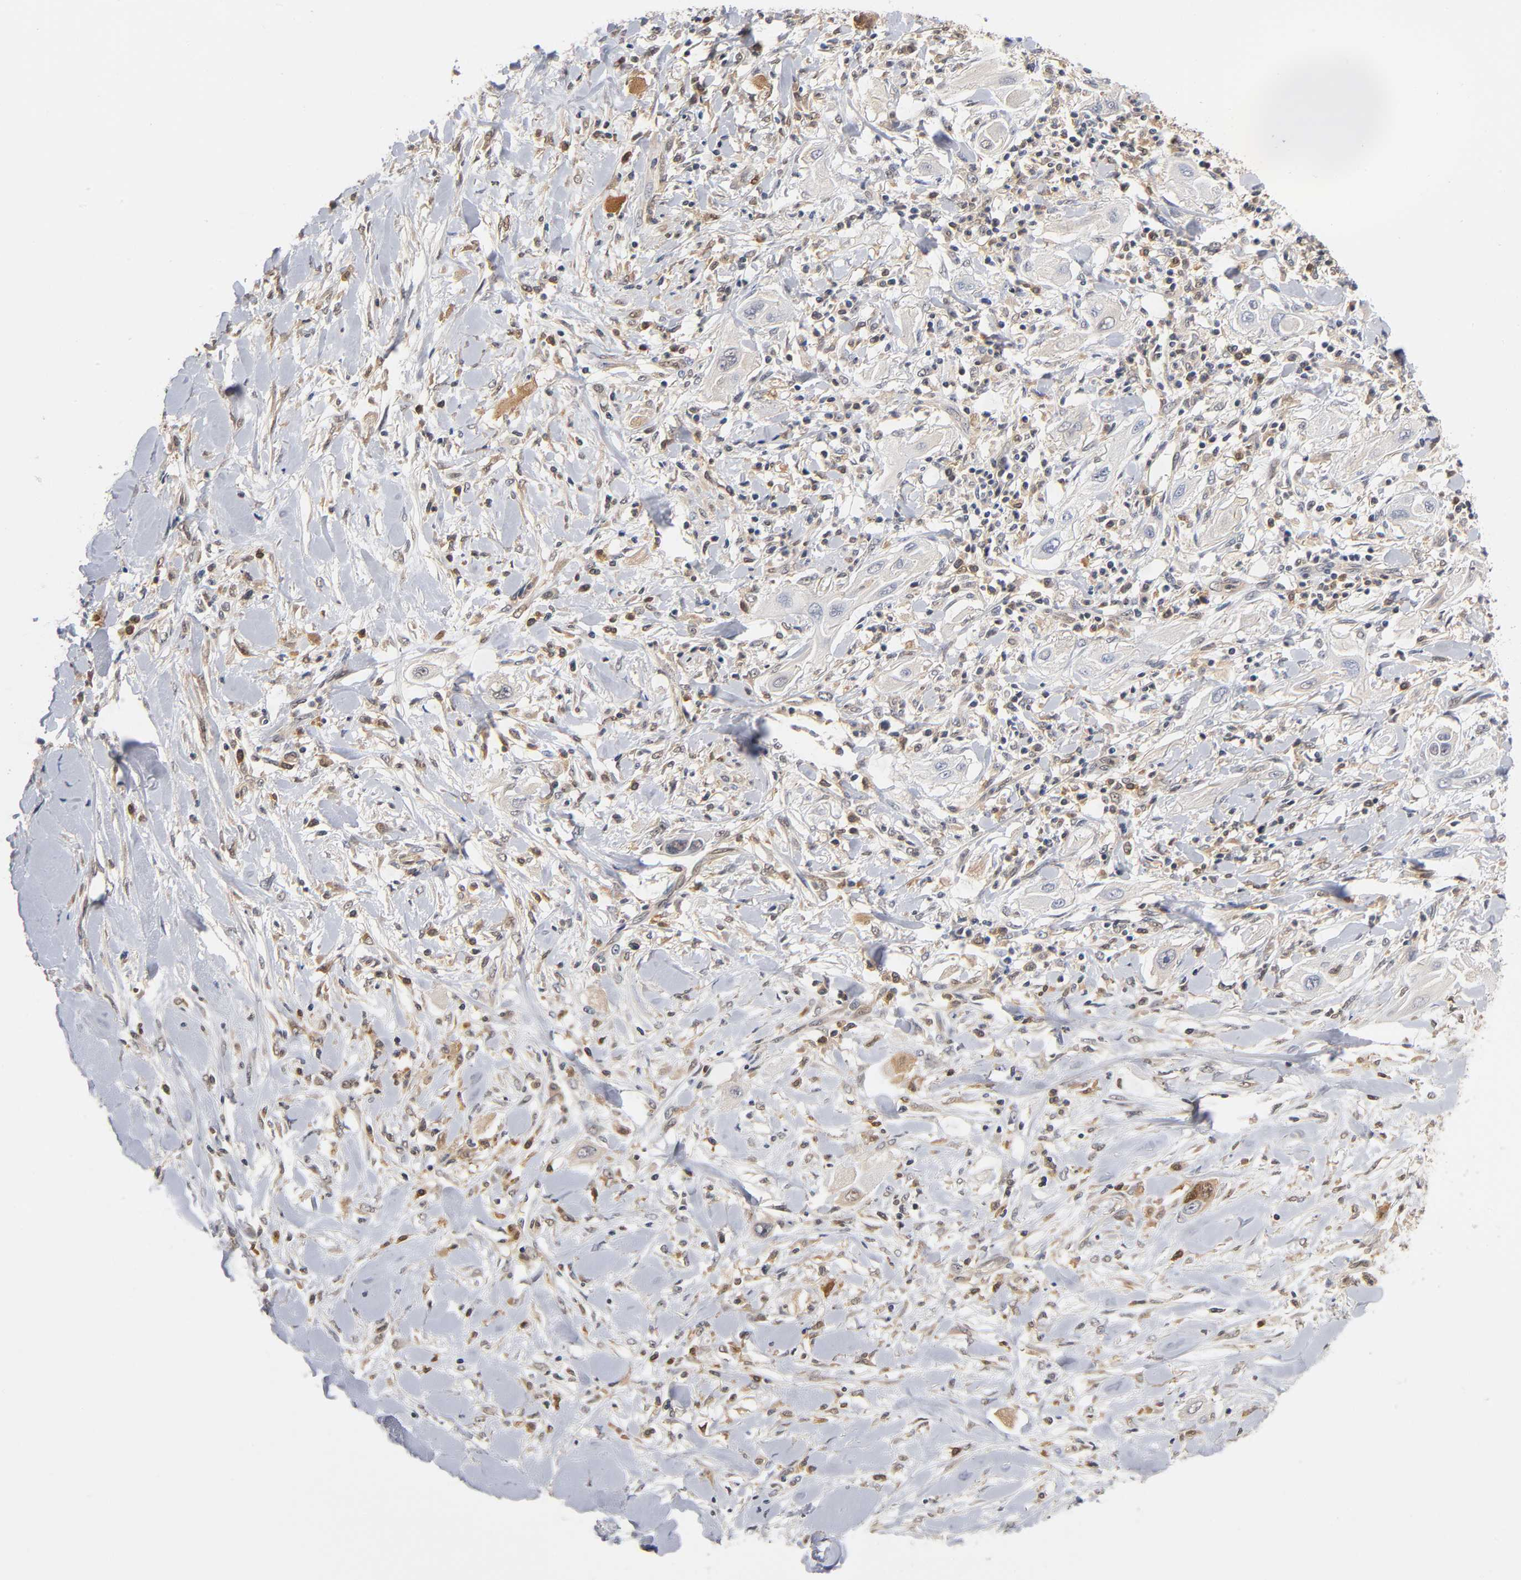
{"staining": {"intensity": "weak", "quantity": "<25%", "location": "cytoplasmic/membranous"}, "tissue": "lung cancer", "cell_type": "Tumor cells", "image_type": "cancer", "snomed": [{"axis": "morphology", "description": "Squamous cell carcinoma, NOS"}, {"axis": "topography", "description": "Lung"}], "caption": "Immunohistochemistry (IHC) photomicrograph of neoplastic tissue: human lung cancer stained with DAB (3,3'-diaminobenzidine) shows no significant protein expression in tumor cells.", "gene": "DFFB", "patient": {"sex": "female", "age": 47}}